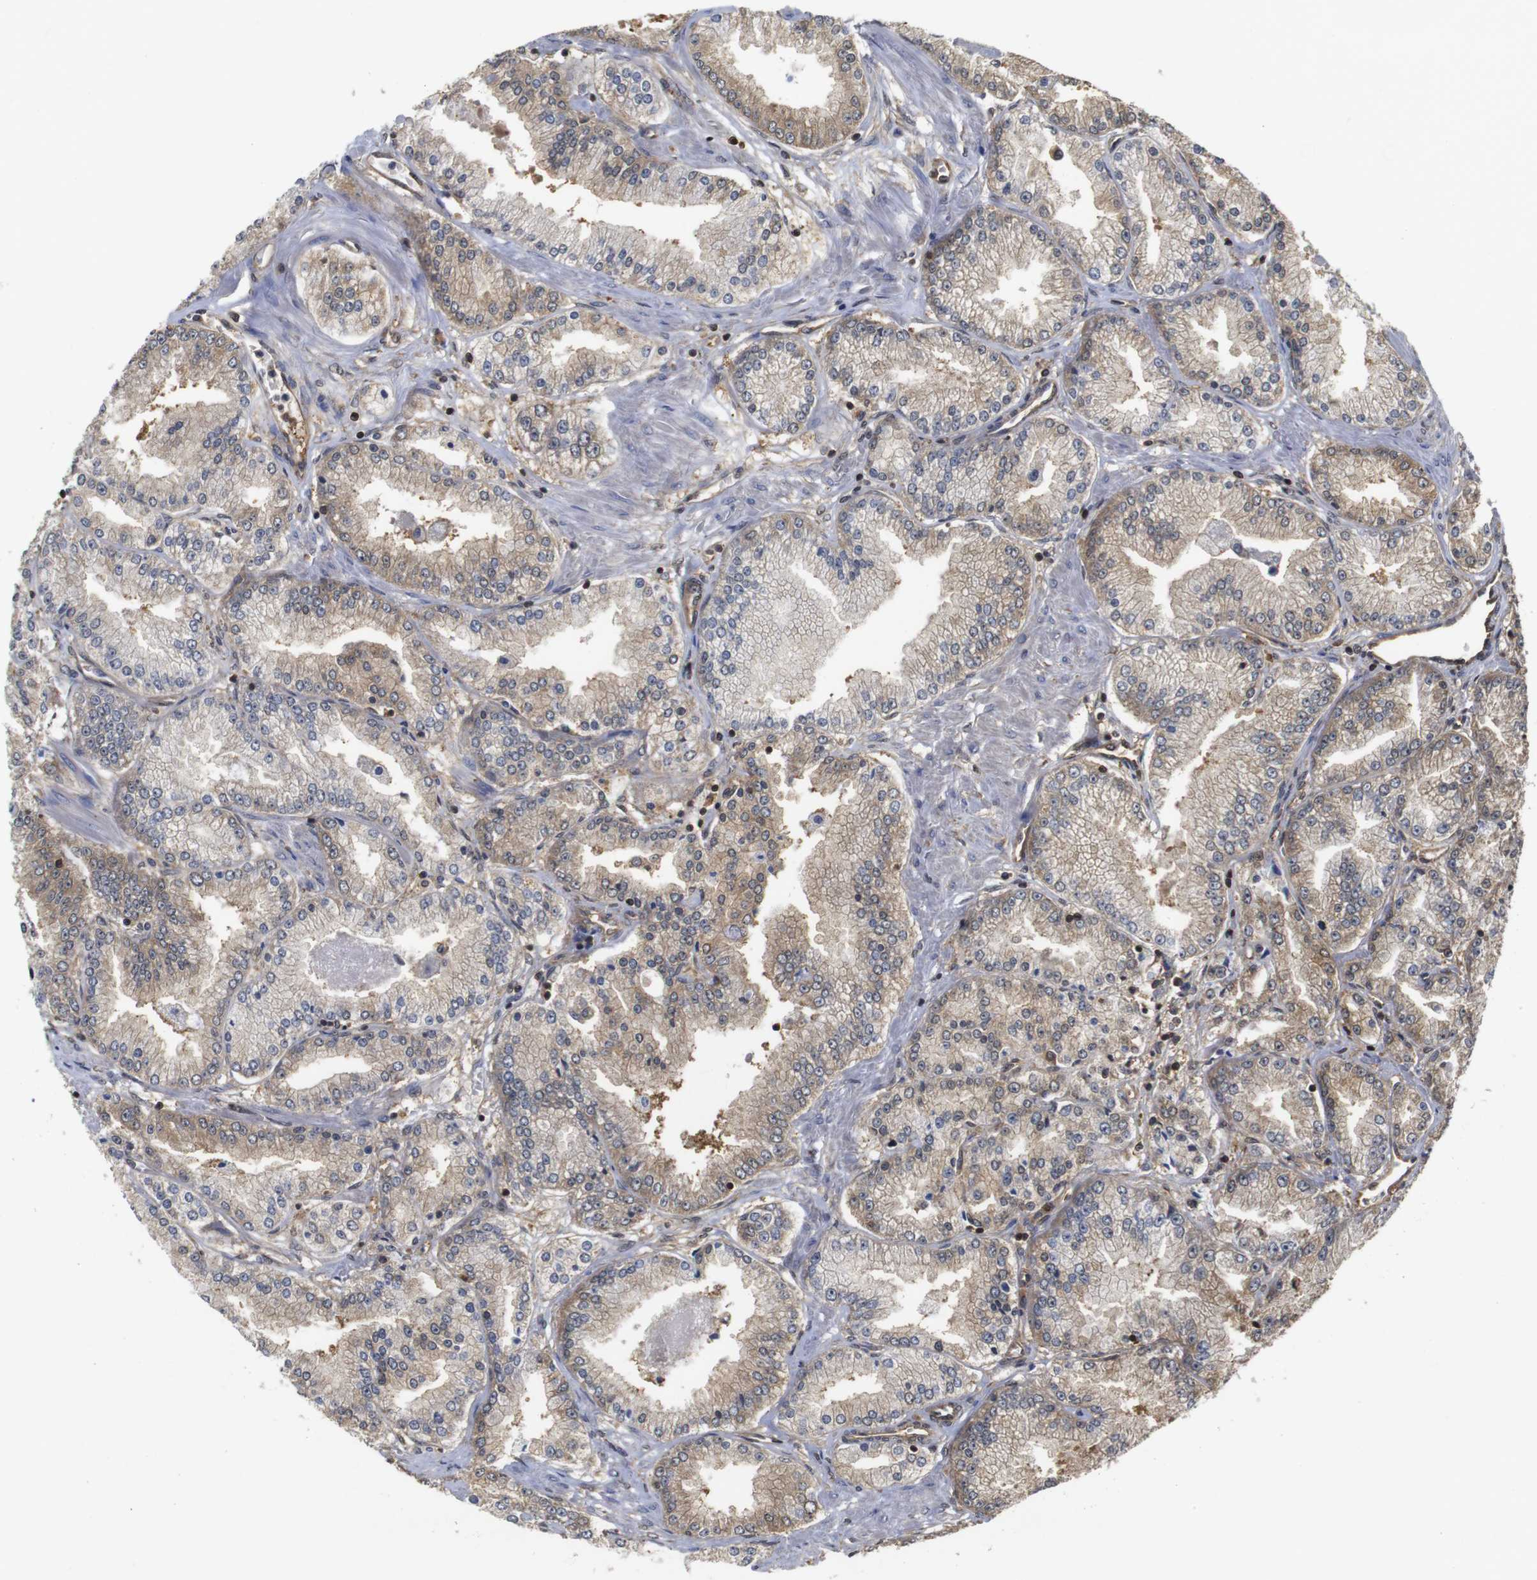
{"staining": {"intensity": "moderate", "quantity": ">75%", "location": "cytoplasmic/membranous"}, "tissue": "prostate cancer", "cell_type": "Tumor cells", "image_type": "cancer", "snomed": [{"axis": "morphology", "description": "Adenocarcinoma, High grade"}, {"axis": "topography", "description": "Prostate"}], "caption": "Adenocarcinoma (high-grade) (prostate) tissue shows moderate cytoplasmic/membranous expression in about >75% of tumor cells (DAB IHC with brightfield microscopy, high magnification).", "gene": "SUMO3", "patient": {"sex": "male", "age": 61}}